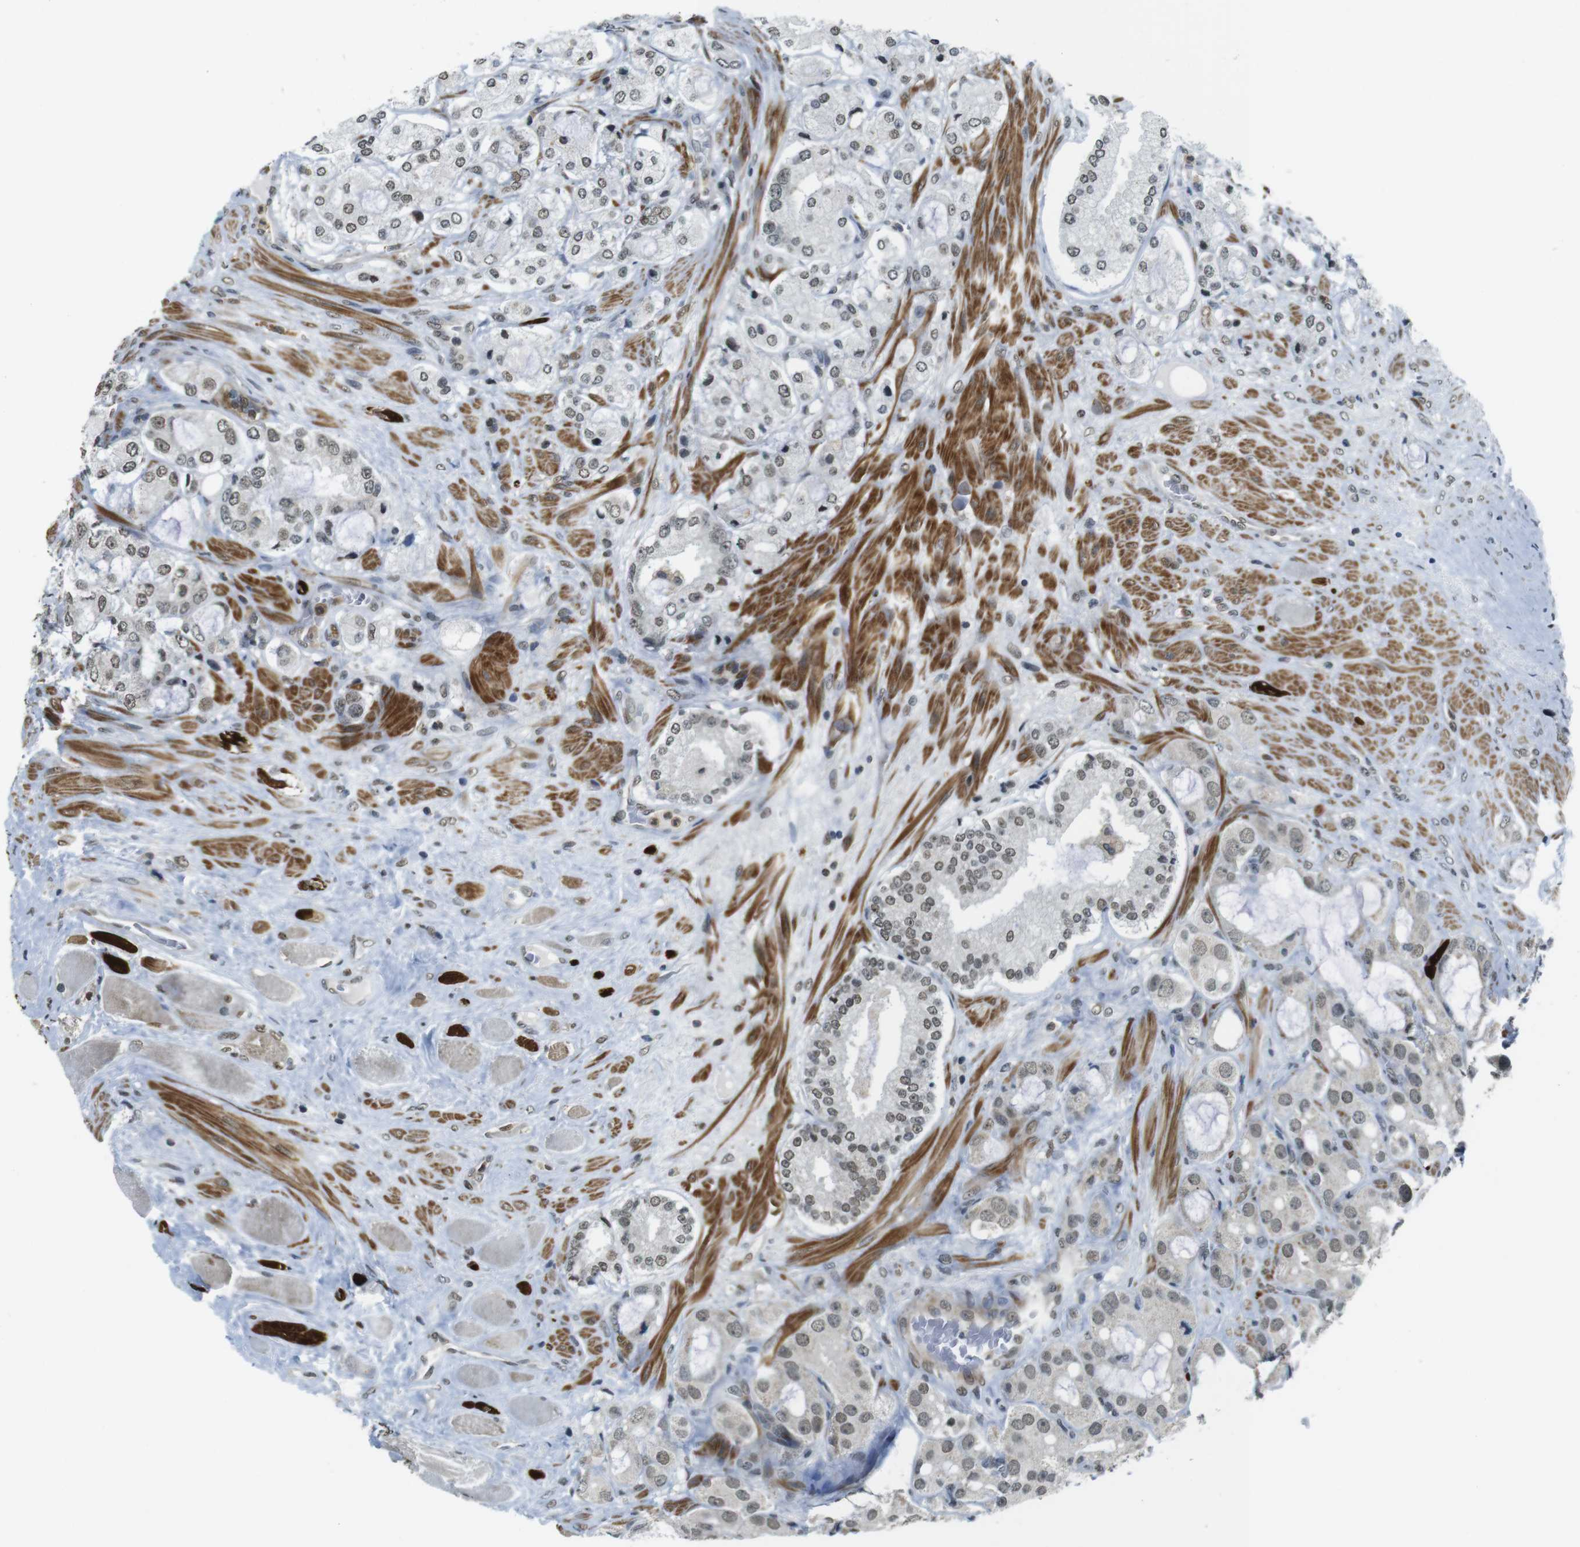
{"staining": {"intensity": "weak", "quantity": ">75%", "location": "nuclear"}, "tissue": "prostate cancer", "cell_type": "Tumor cells", "image_type": "cancer", "snomed": [{"axis": "morphology", "description": "Adenocarcinoma, High grade"}, {"axis": "topography", "description": "Prostate"}], "caption": "Immunohistochemistry (IHC) image of neoplastic tissue: human prostate cancer stained using immunohistochemistry reveals low levels of weak protein expression localized specifically in the nuclear of tumor cells, appearing as a nuclear brown color.", "gene": "USP7", "patient": {"sex": "male", "age": 65}}